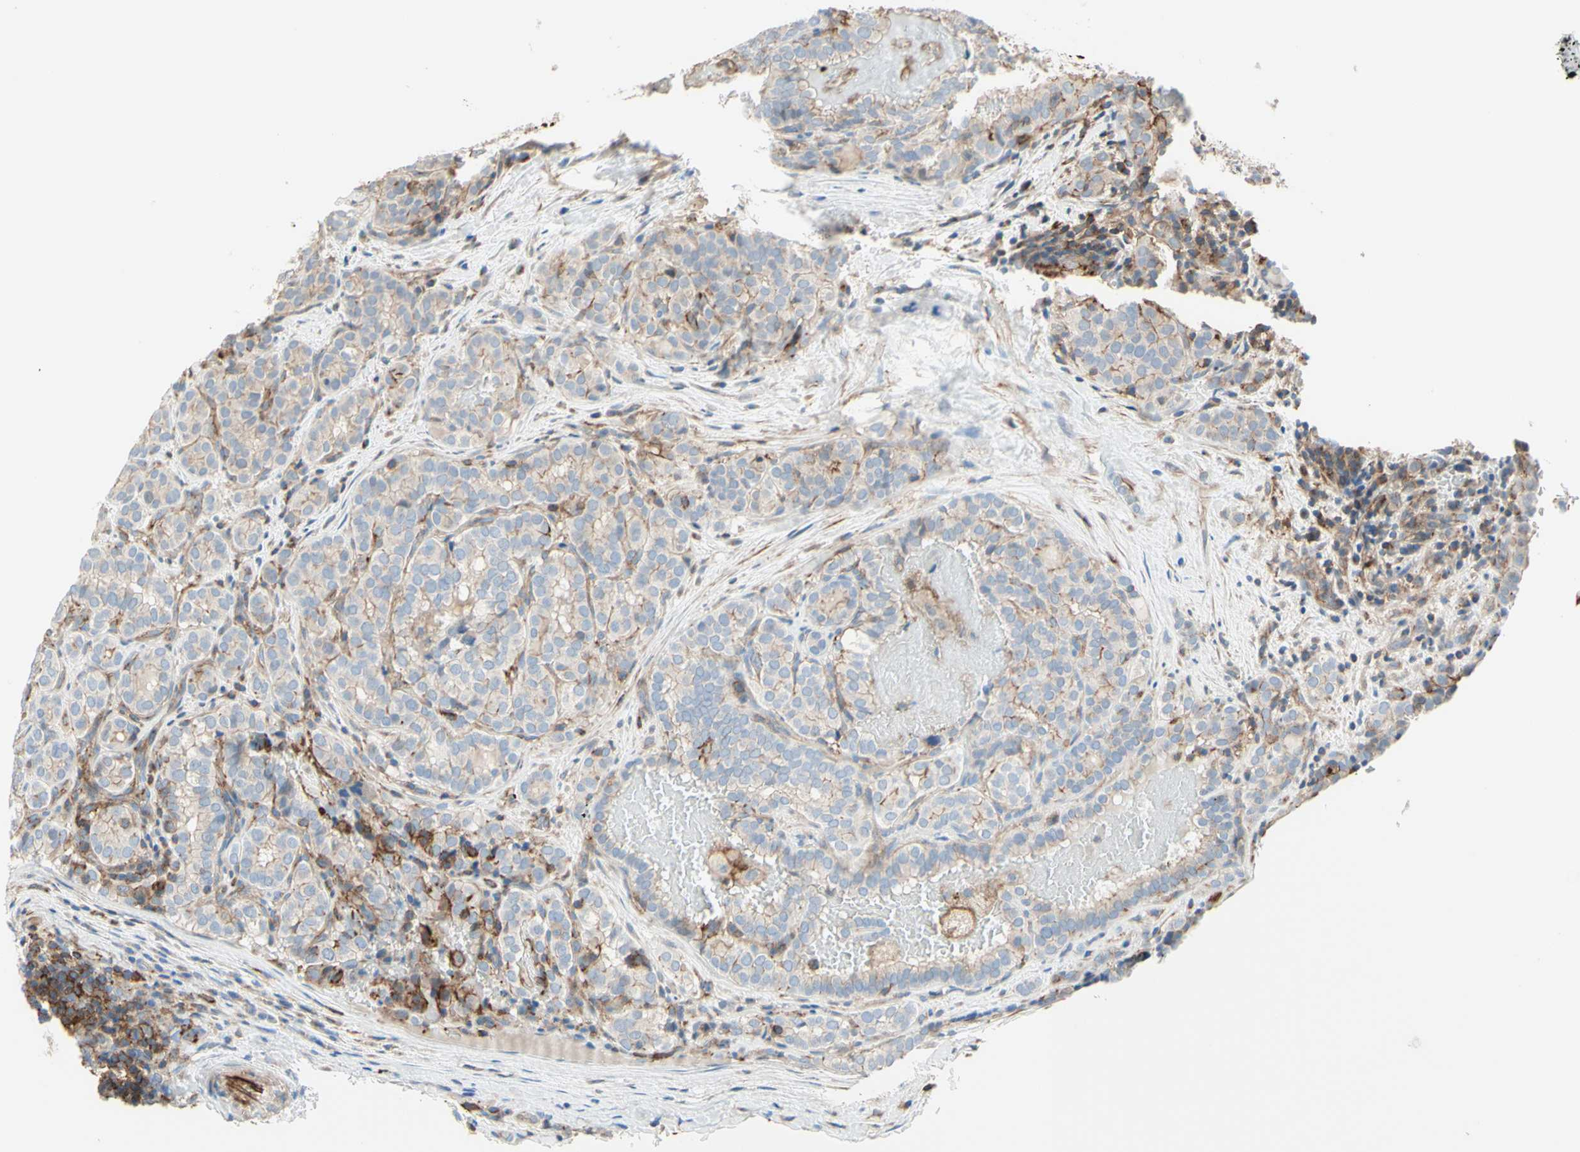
{"staining": {"intensity": "weak", "quantity": "25%-75%", "location": "cytoplasmic/membranous"}, "tissue": "thyroid cancer", "cell_type": "Tumor cells", "image_type": "cancer", "snomed": [{"axis": "morphology", "description": "Normal tissue, NOS"}, {"axis": "morphology", "description": "Papillary adenocarcinoma, NOS"}, {"axis": "topography", "description": "Thyroid gland"}], "caption": "Papillary adenocarcinoma (thyroid) tissue shows weak cytoplasmic/membranous staining in approximately 25%-75% of tumor cells, visualized by immunohistochemistry.", "gene": "SEMA4C", "patient": {"sex": "female", "age": 30}}